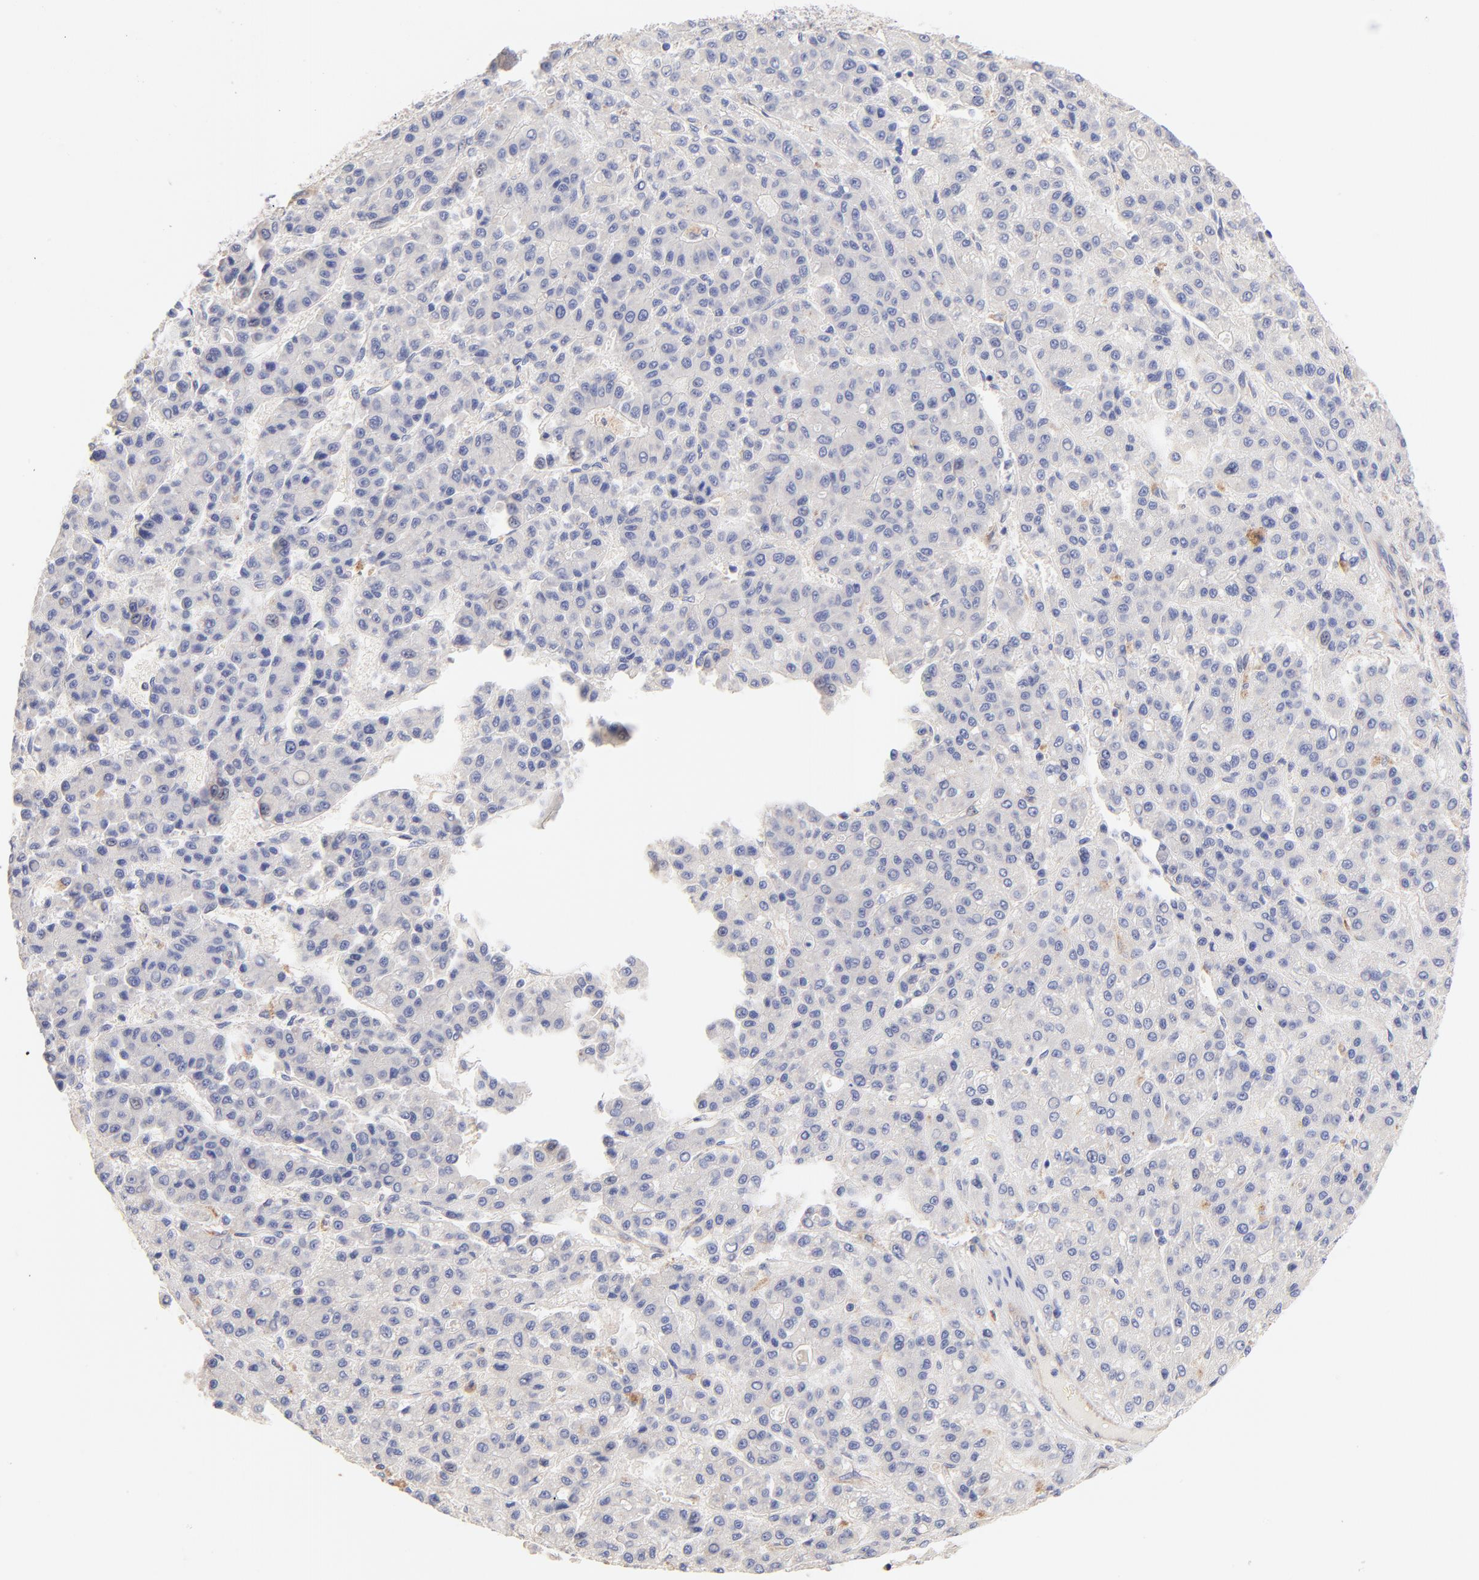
{"staining": {"intensity": "negative", "quantity": "none", "location": "none"}, "tissue": "liver cancer", "cell_type": "Tumor cells", "image_type": "cancer", "snomed": [{"axis": "morphology", "description": "Carcinoma, Hepatocellular, NOS"}, {"axis": "topography", "description": "Liver"}], "caption": "Immunohistochemical staining of human liver hepatocellular carcinoma demonstrates no significant positivity in tumor cells. The staining is performed using DAB (3,3'-diaminobenzidine) brown chromogen with nuclei counter-stained in using hematoxylin.", "gene": "HS3ST1", "patient": {"sex": "male", "age": 70}}